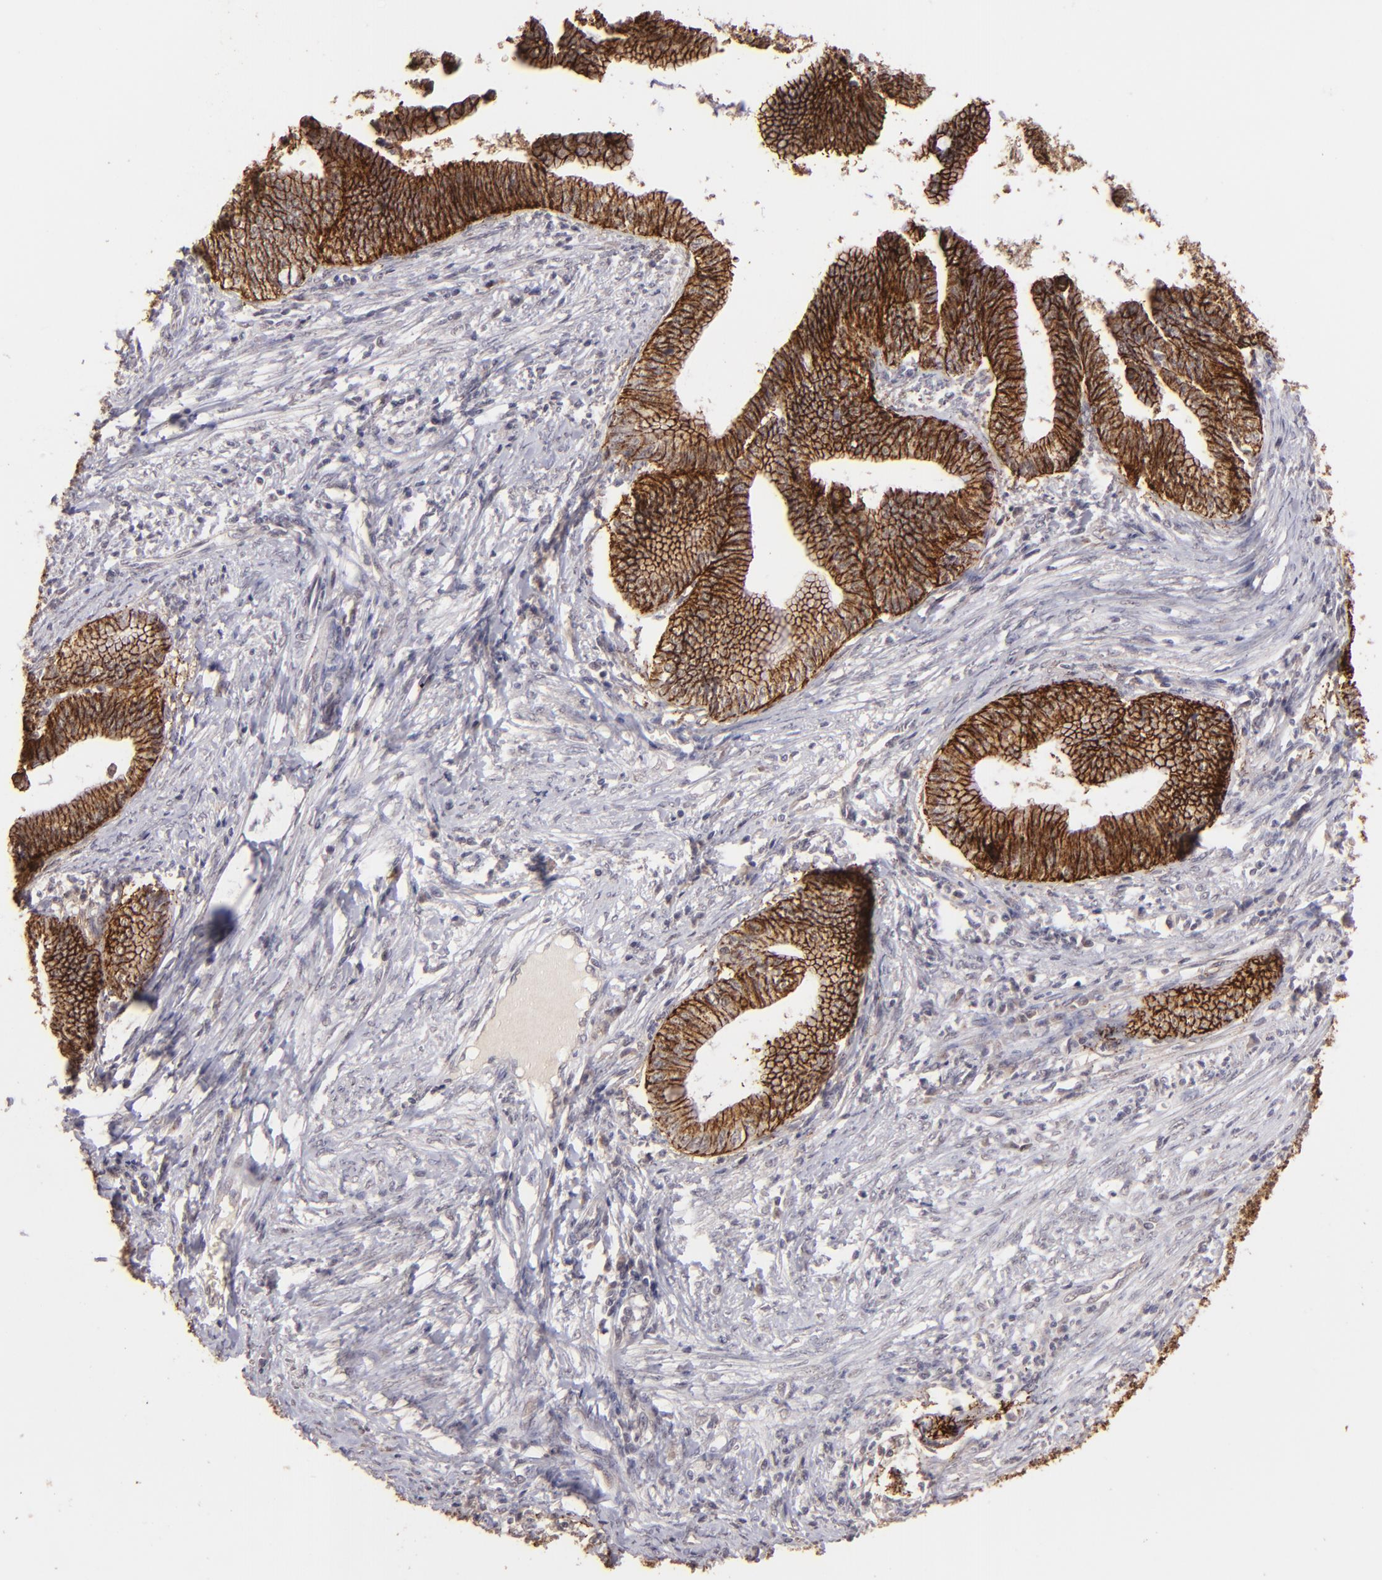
{"staining": {"intensity": "strong", "quantity": ">75%", "location": "cytoplasmic/membranous"}, "tissue": "cervical cancer", "cell_type": "Tumor cells", "image_type": "cancer", "snomed": [{"axis": "morphology", "description": "Adenocarcinoma, NOS"}, {"axis": "topography", "description": "Cervix"}], "caption": "Strong cytoplasmic/membranous staining is appreciated in approximately >75% of tumor cells in cervical adenocarcinoma. The protein is stained brown, and the nuclei are stained in blue (DAB (3,3'-diaminobenzidine) IHC with brightfield microscopy, high magnification).", "gene": "CLDN1", "patient": {"sex": "female", "age": 36}}